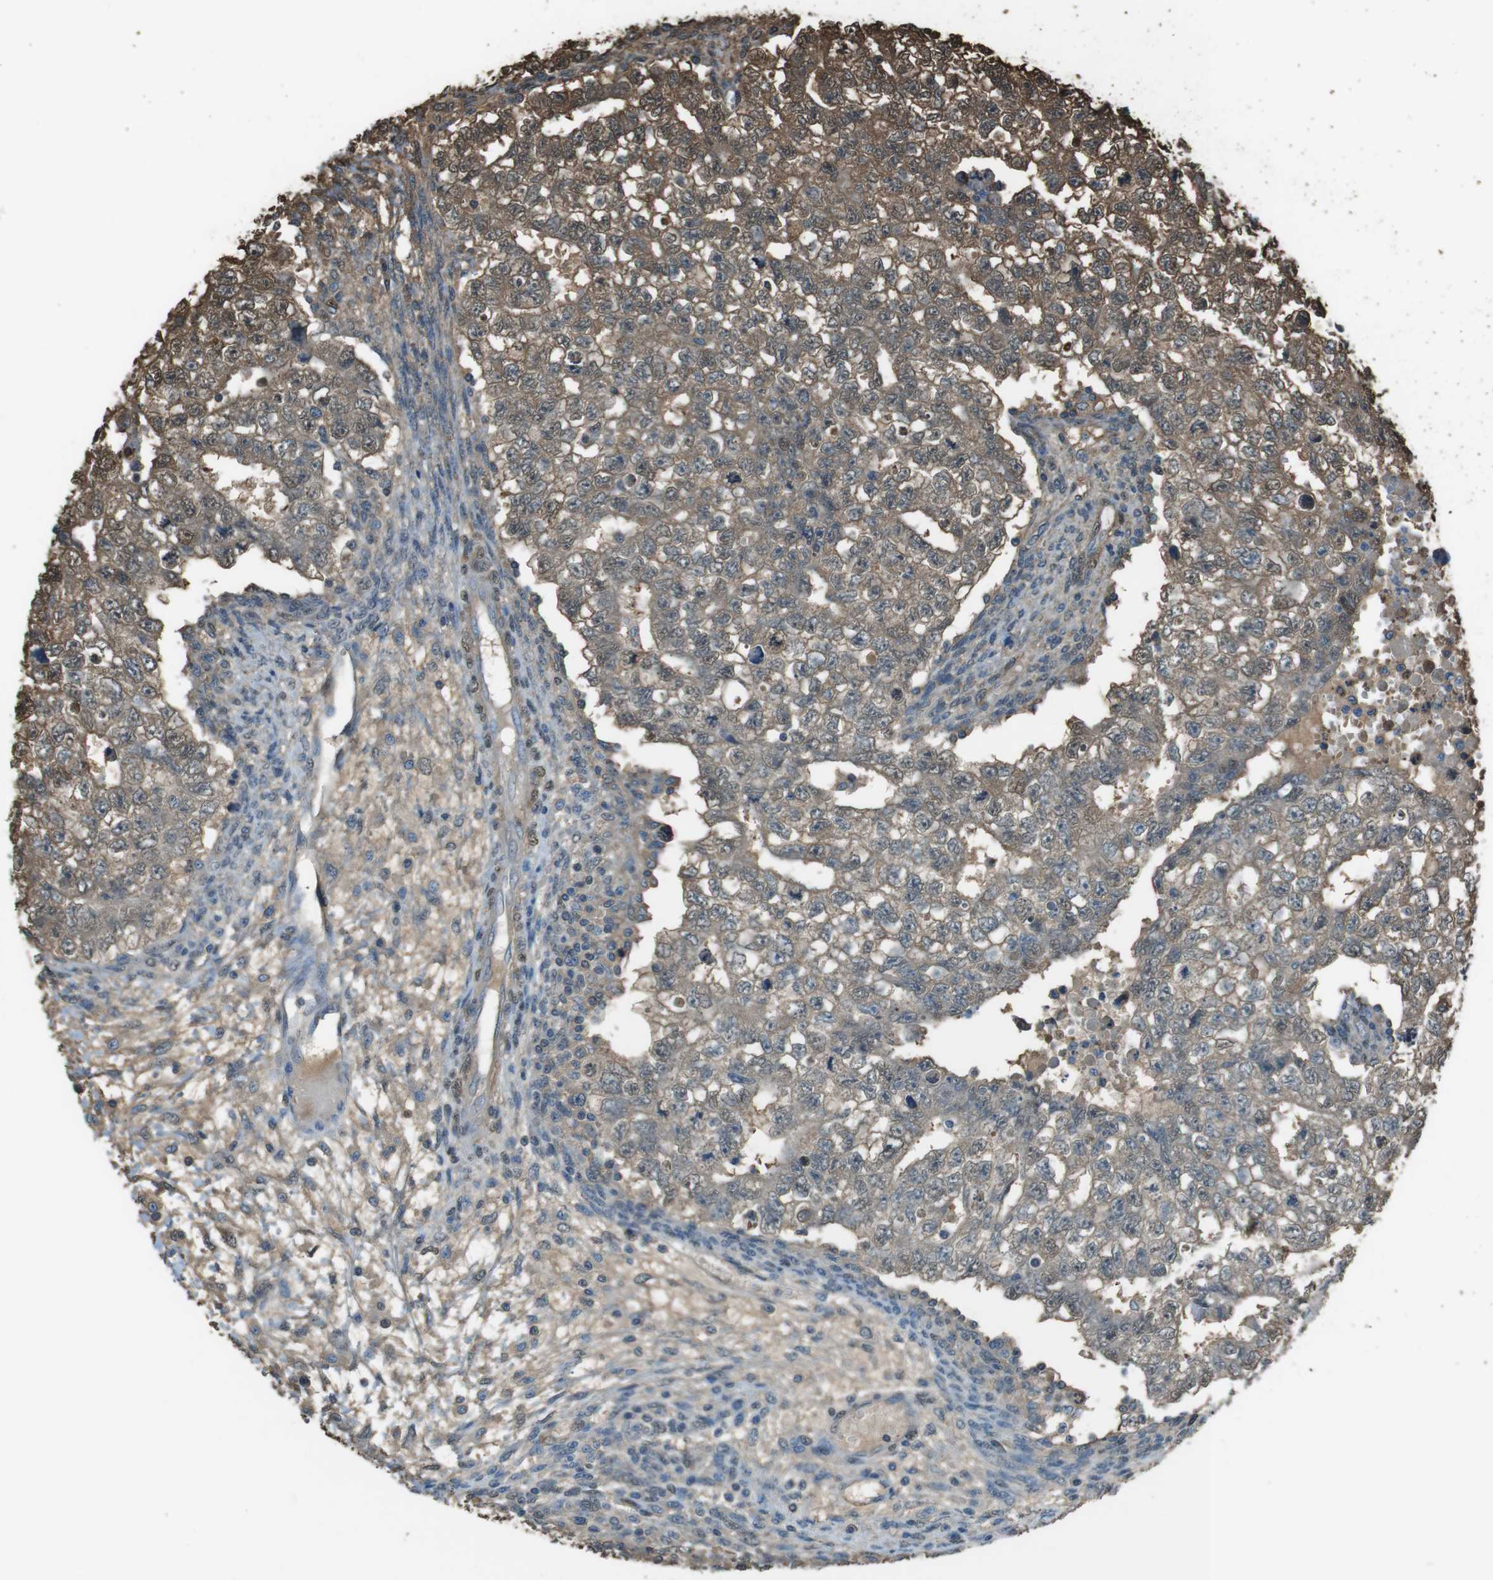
{"staining": {"intensity": "moderate", "quantity": "<25%", "location": "cytoplasmic/membranous"}, "tissue": "testis cancer", "cell_type": "Tumor cells", "image_type": "cancer", "snomed": [{"axis": "morphology", "description": "Seminoma, NOS"}, {"axis": "morphology", "description": "Carcinoma, Embryonal, NOS"}, {"axis": "topography", "description": "Testis"}], "caption": "Human testis embryonal carcinoma stained with a protein marker shows moderate staining in tumor cells.", "gene": "TWSG1", "patient": {"sex": "male", "age": 38}}